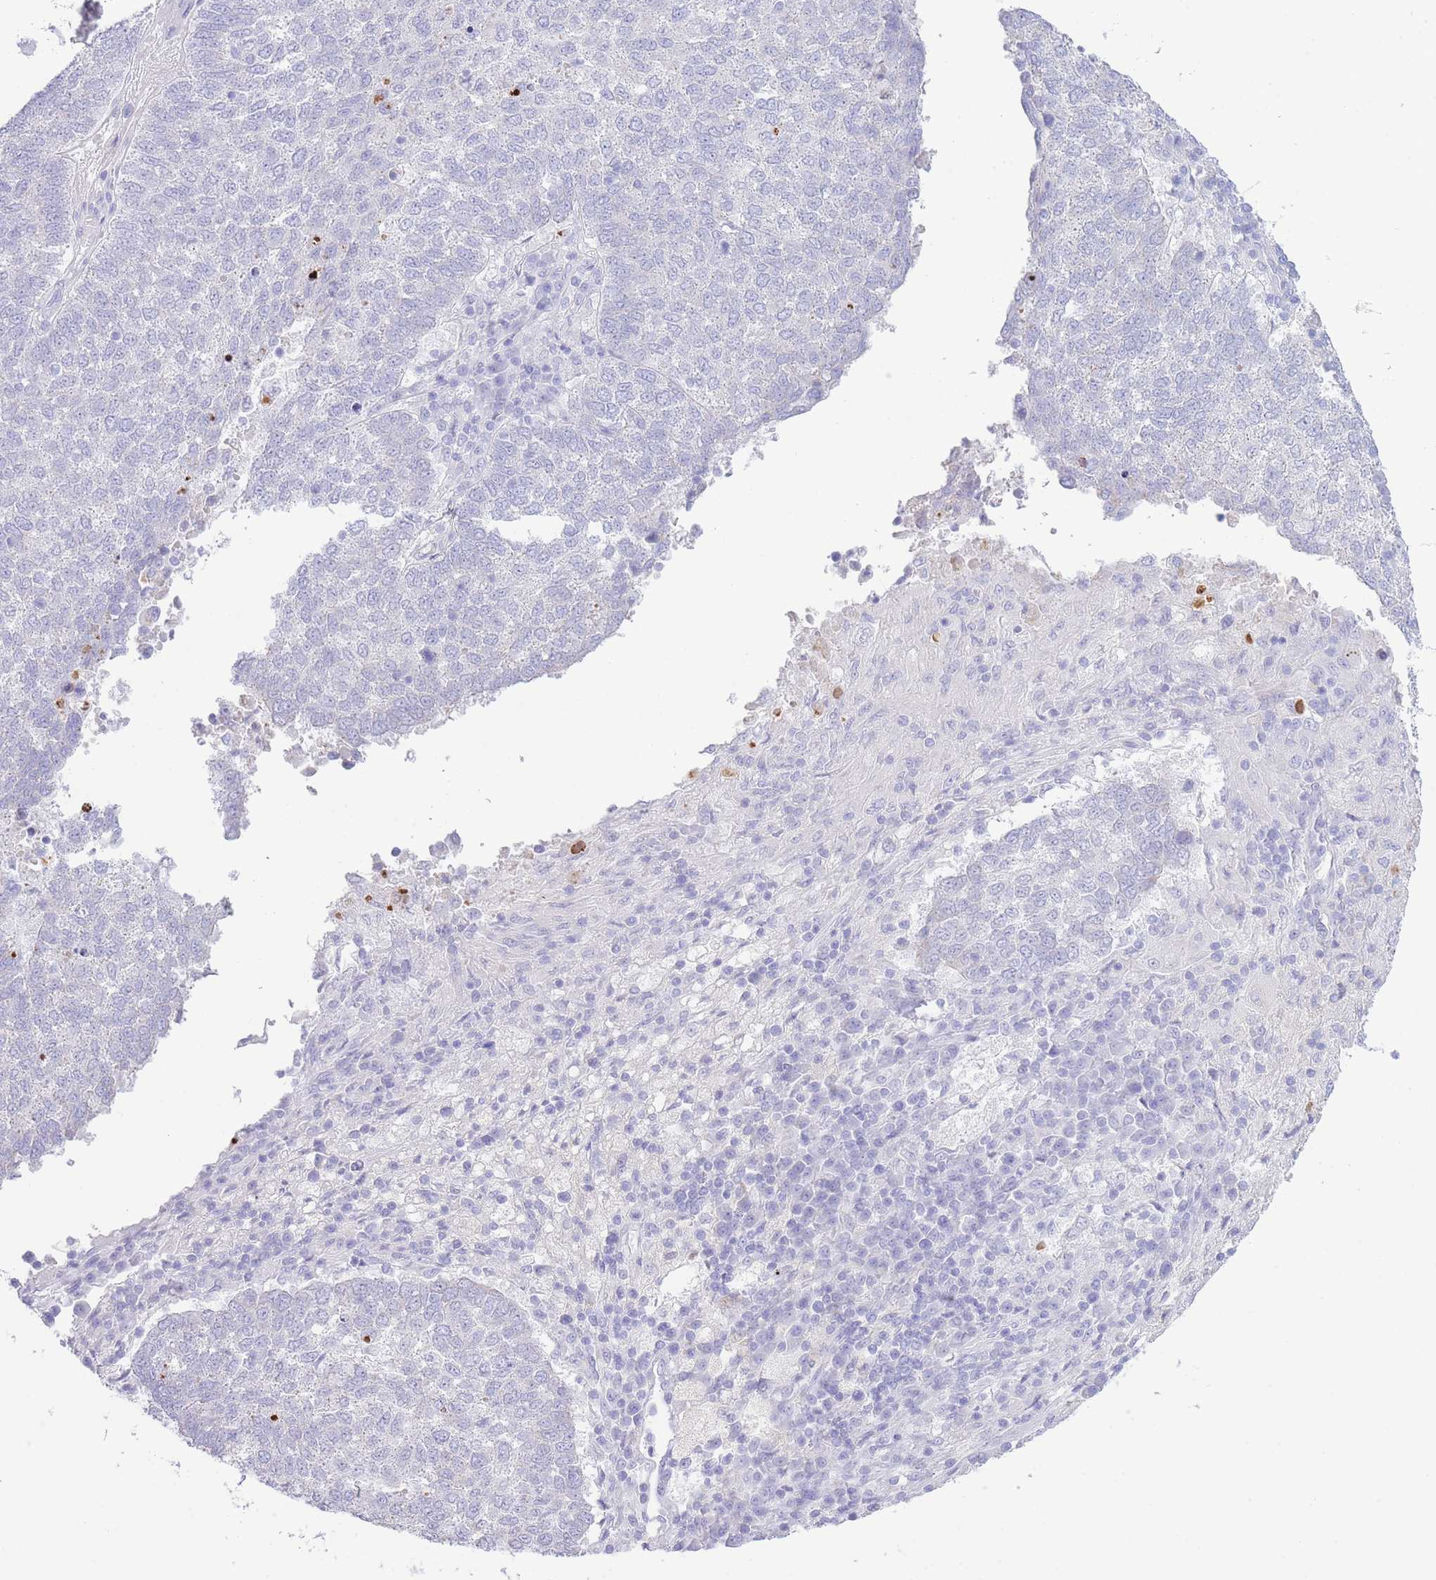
{"staining": {"intensity": "negative", "quantity": "none", "location": "none"}, "tissue": "lung cancer", "cell_type": "Tumor cells", "image_type": "cancer", "snomed": [{"axis": "morphology", "description": "Squamous cell carcinoma, NOS"}, {"axis": "topography", "description": "Lung"}], "caption": "Tumor cells show no significant protein staining in squamous cell carcinoma (lung). (Stains: DAB (3,3'-diaminobenzidine) immunohistochemistry with hematoxylin counter stain, Microscopy: brightfield microscopy at high magnification).", "gene": "VWA8", "patient": {"sex": "male", "age": 73}}